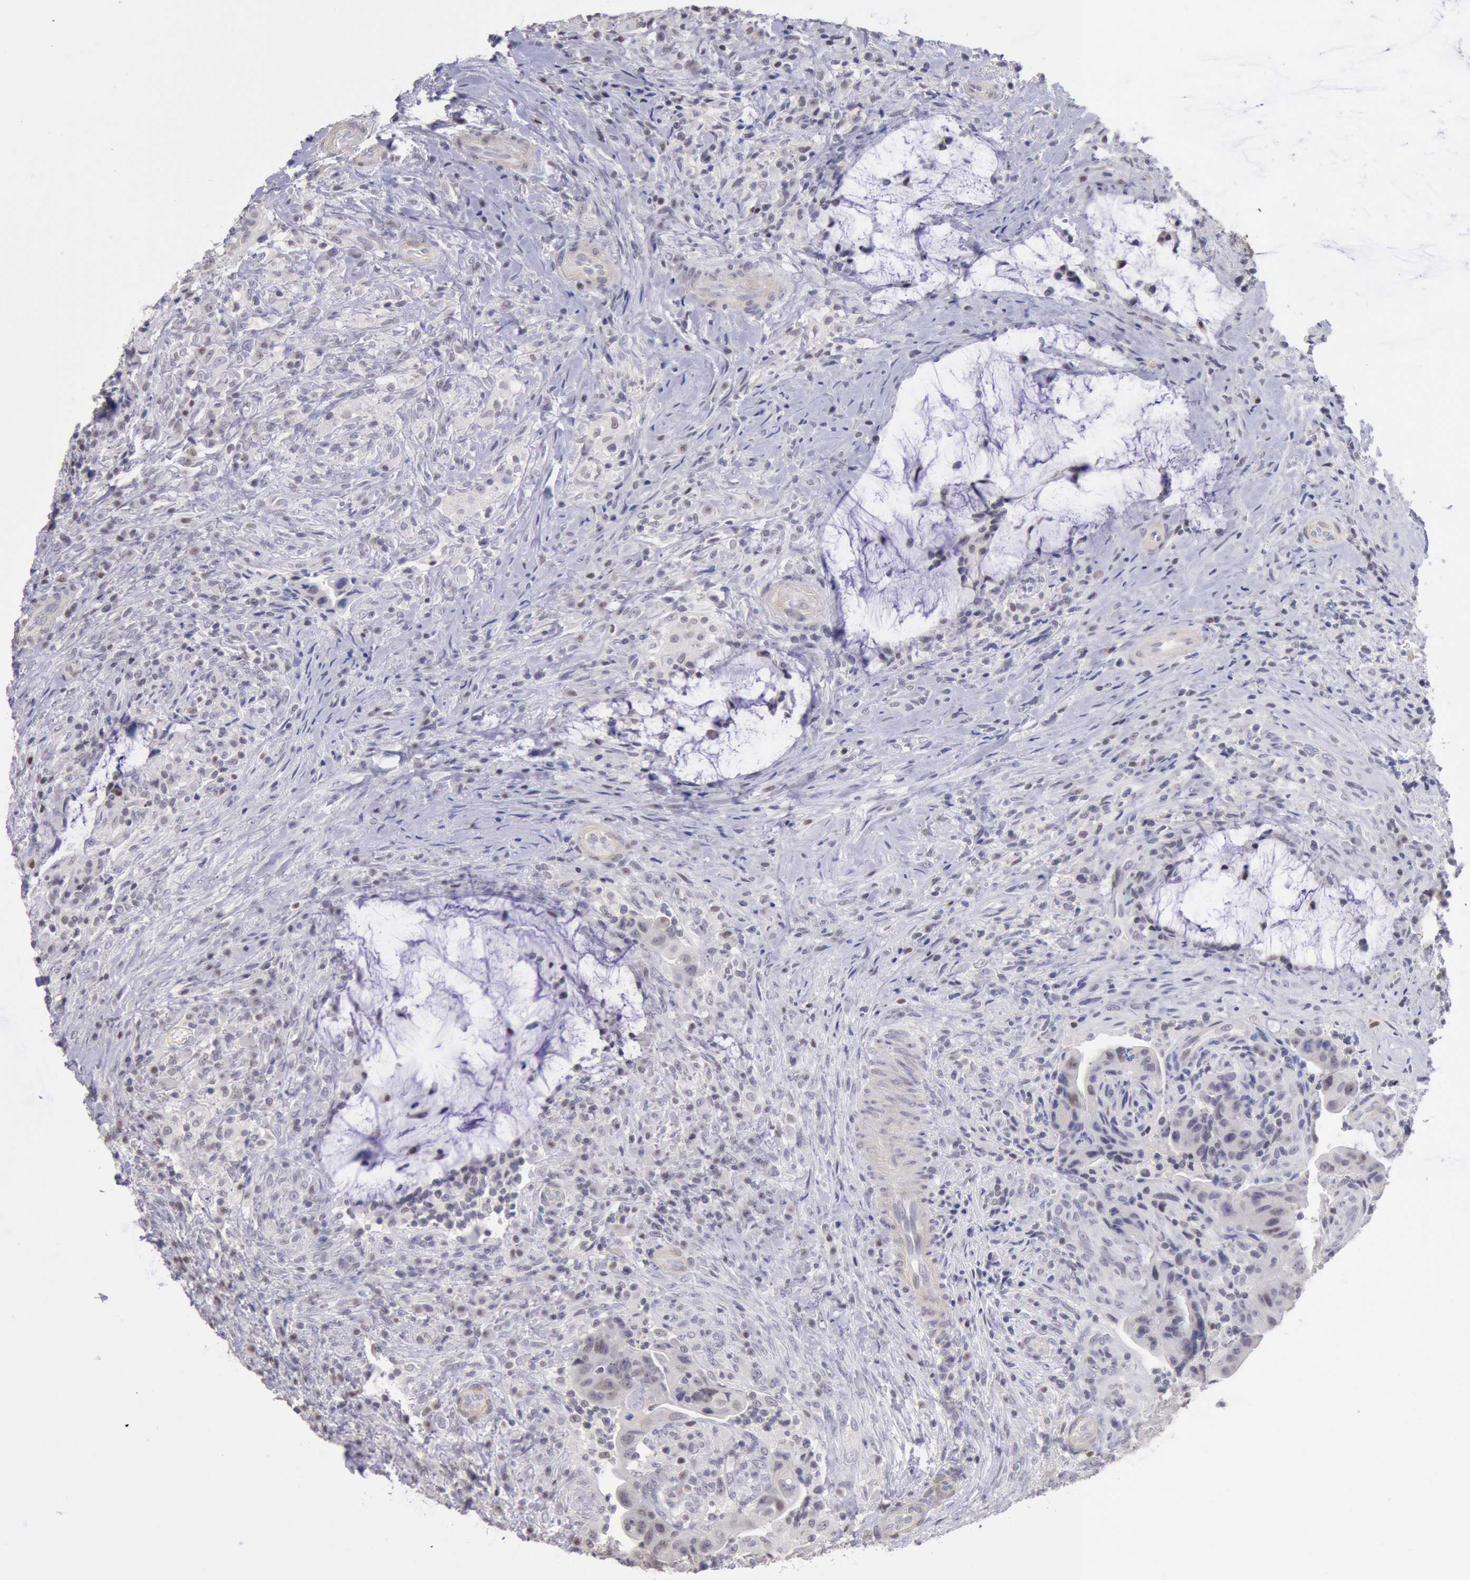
{"staining": {"intensity": "weak", "quantity": "25%-75%", "location": "nuclear"}, "tissue": "colorectal cancer", "cell_type": "Tumor cells", "image_type": "cancer", "snomed": [{"axis": "morphology", "description": "Adenocarcinoma, NOS"}, {"axis": "topography", "description": "Rectum"}], "caption": "A brown stain highlights weak nuclear positivity of a protein in human colorectal adenocarcinoma tumor cells.", "gene": "MYH7", "patient": {"sex": "female", "age": 71}}